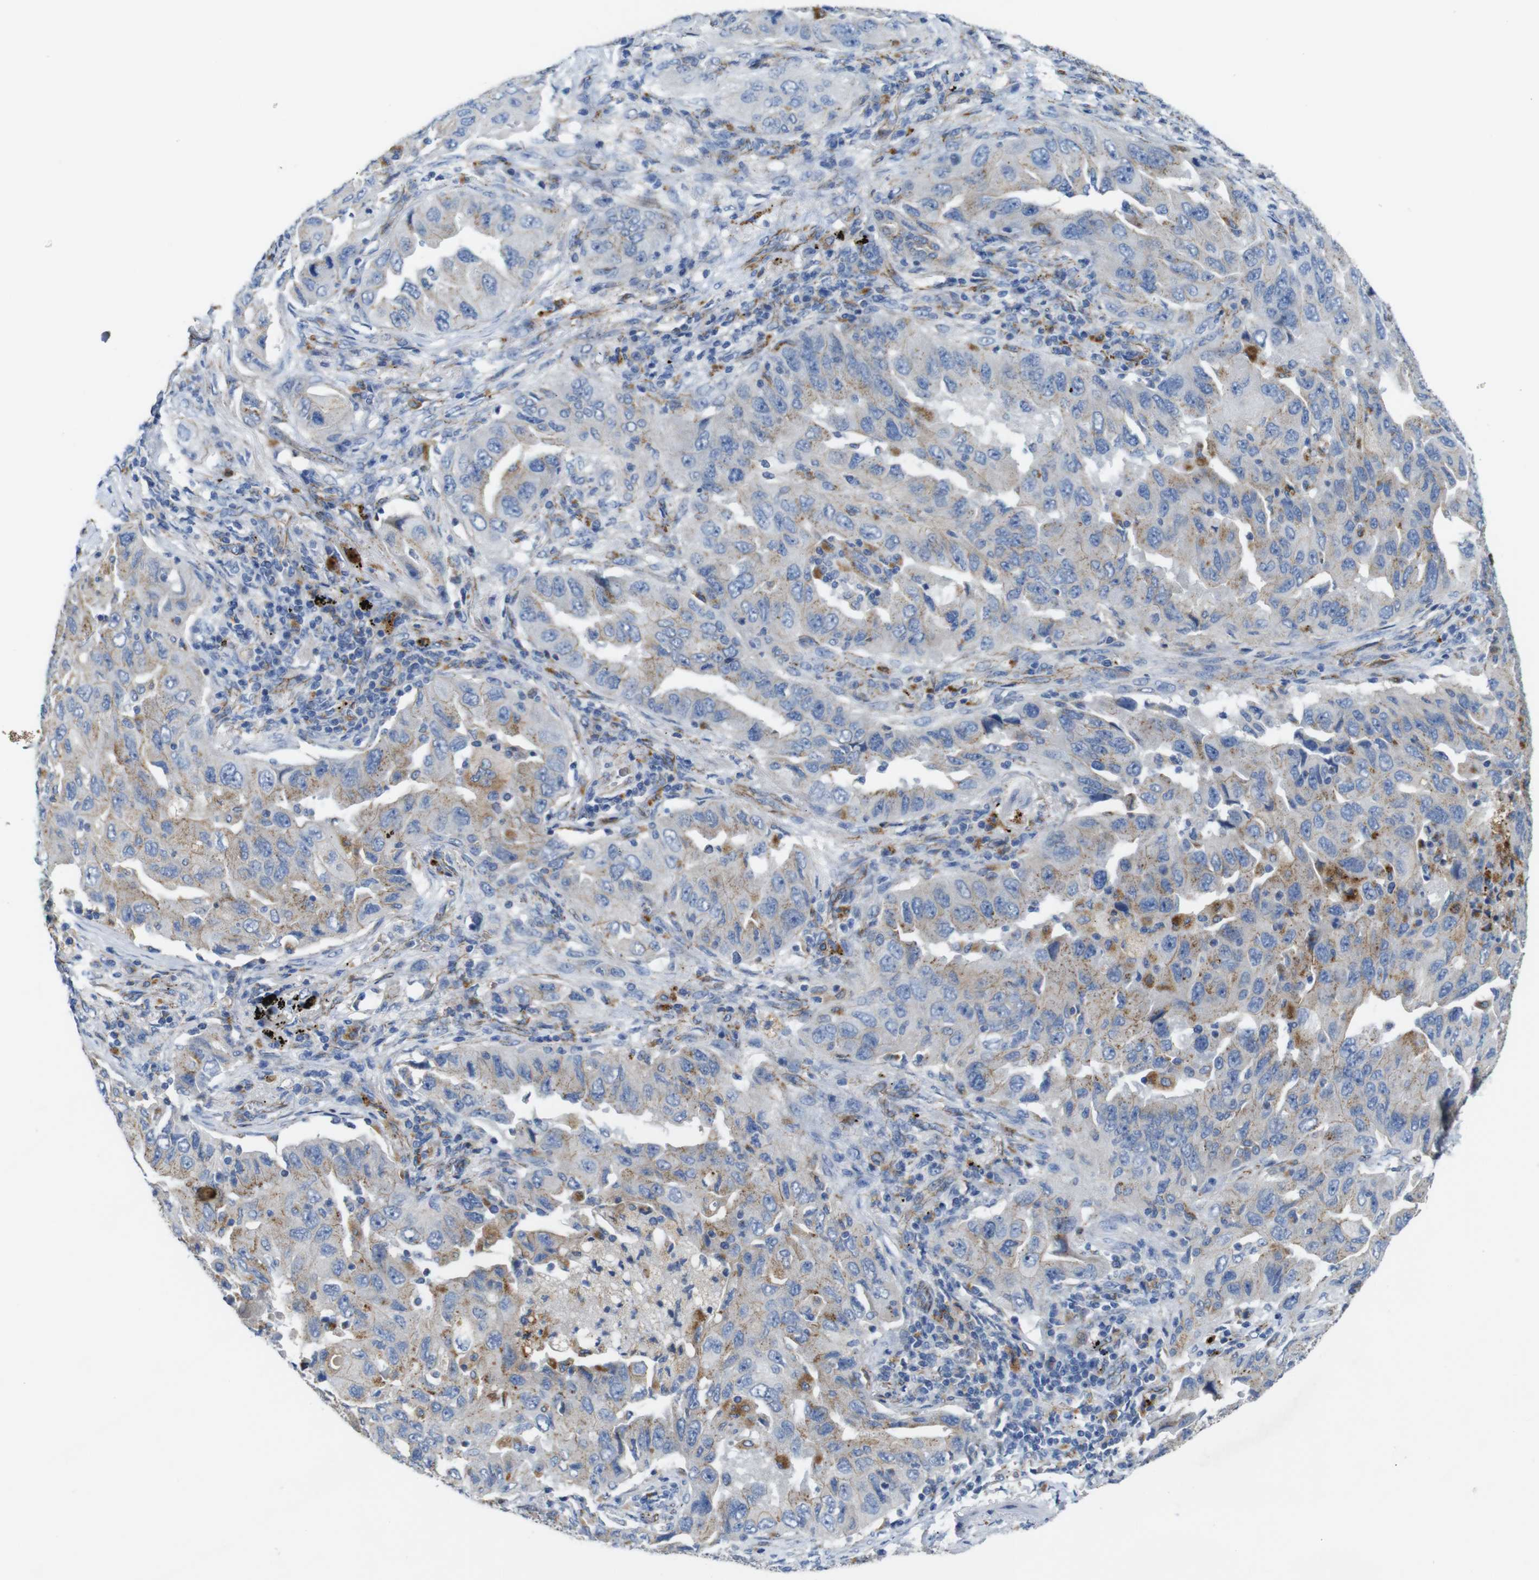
{"staining": {"intensity": "weak", "quantity": "25%-75%", "location": "cytoplasmic/membranous"}, "tissue": "lung cancer", "cell_type": "Tumor cells", "image_type": "cancer", "snomed": [{"axis": "morphology", "description": "Adenocarcinoma, NOS"}, {"axis": "topography", "description": "Lung"}], "caption": "Immunohistochemistry (IHC) histopathology image of lung adenocarcinoma stained for a protein (brown), which shows low levels of weak cytoplasmic/membranous staining in approximately 25%-75% of tumor cells.", "gene": "NHLRC3", "patient": {"sex": "female", "age": 65}}